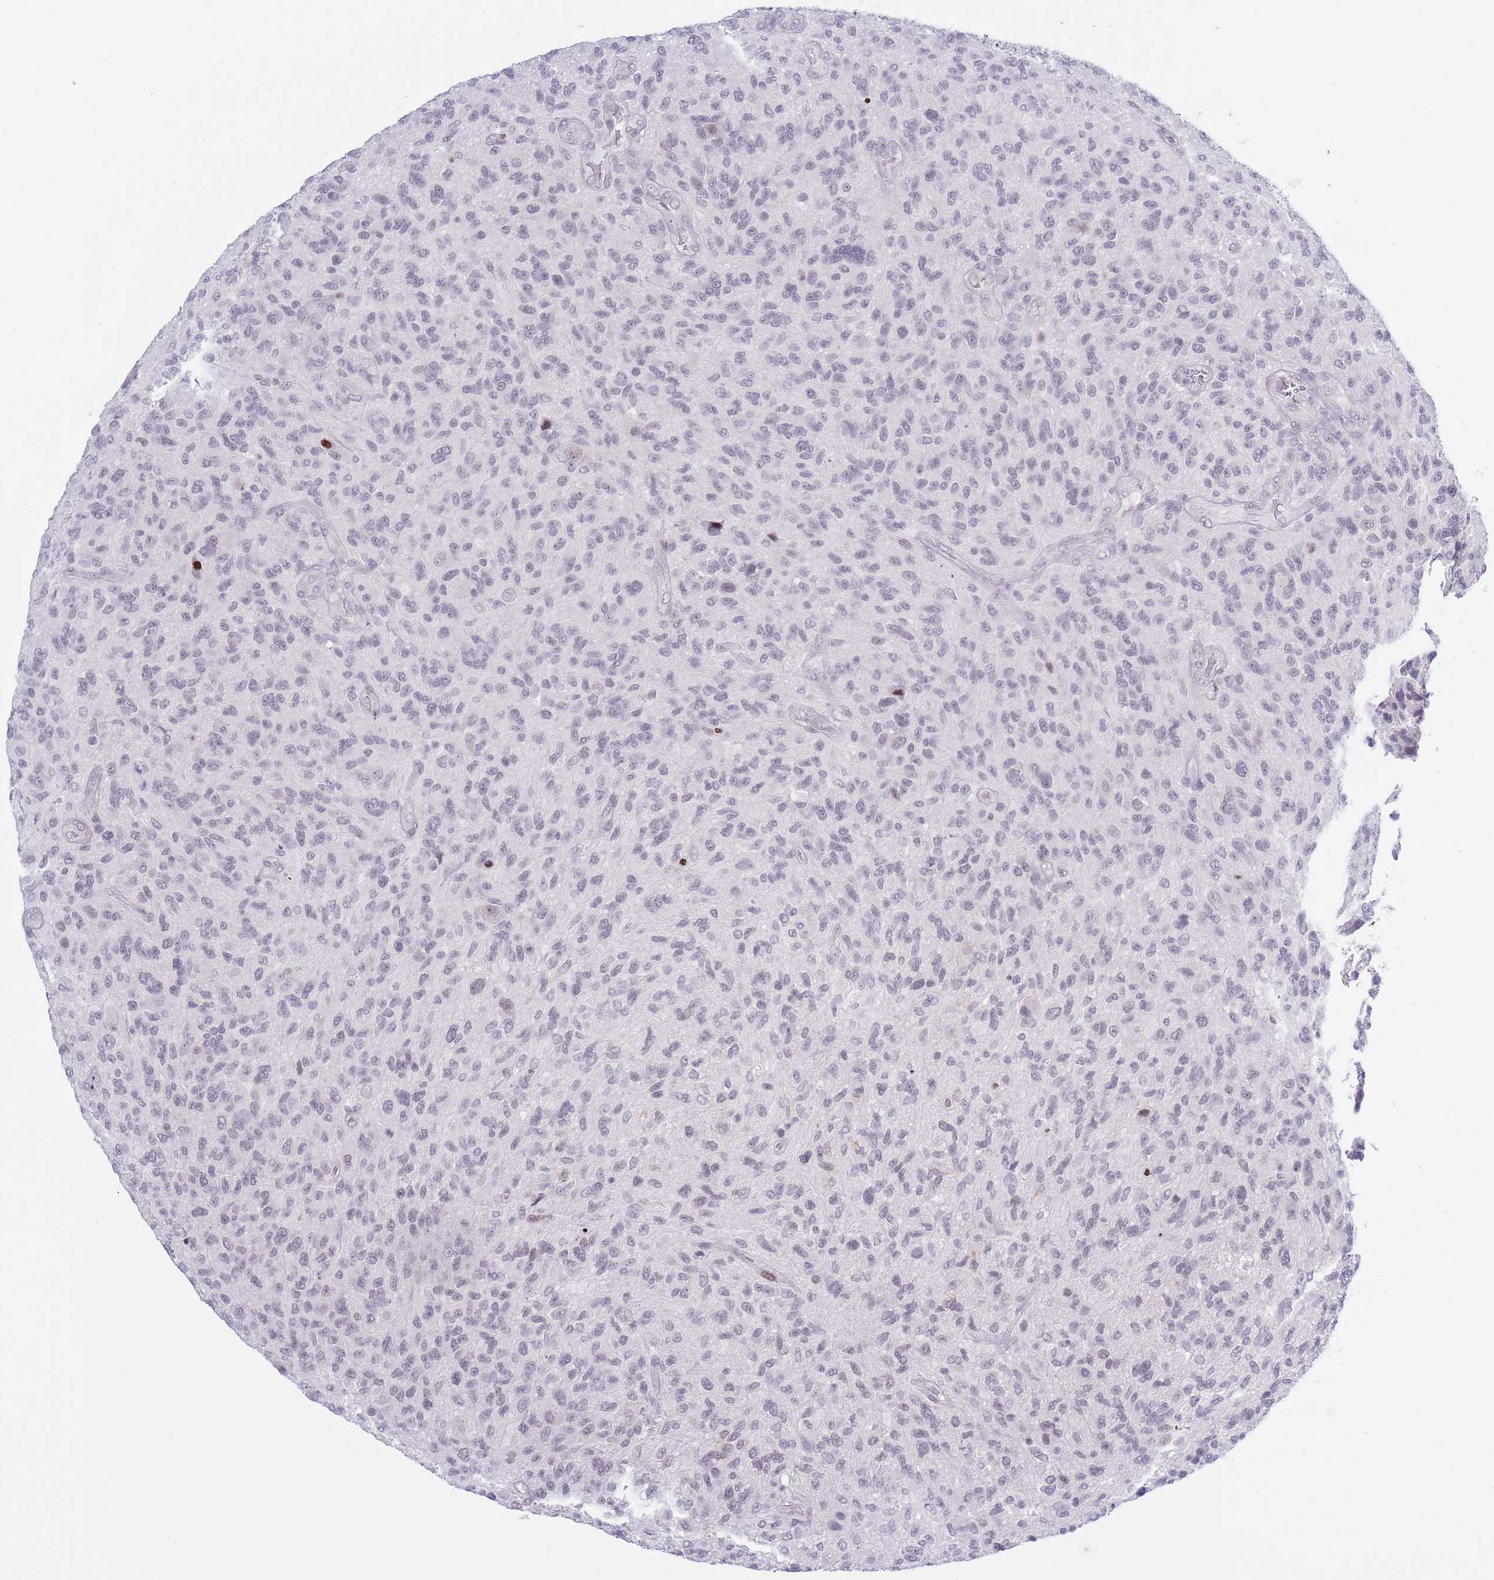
{"staining": {"intensity": "negative", "quantity": "none", "location": "none"}, "tissue": "glioma", "cell_type": "Tumor cells", "image_type": "cancer", "snomed": [{"axis": "morphology", "description": "Glioma, malignant, High grade"}, {"axis": "topography", "description": "Brain"}], "caption": "Malignant glioma (high-grade) stained for a protein using immunohistochemistry (IHC) displays no expression tumor cells.", "gene": "MFSD10", "patient": {"sex": "male", "age": 47}}